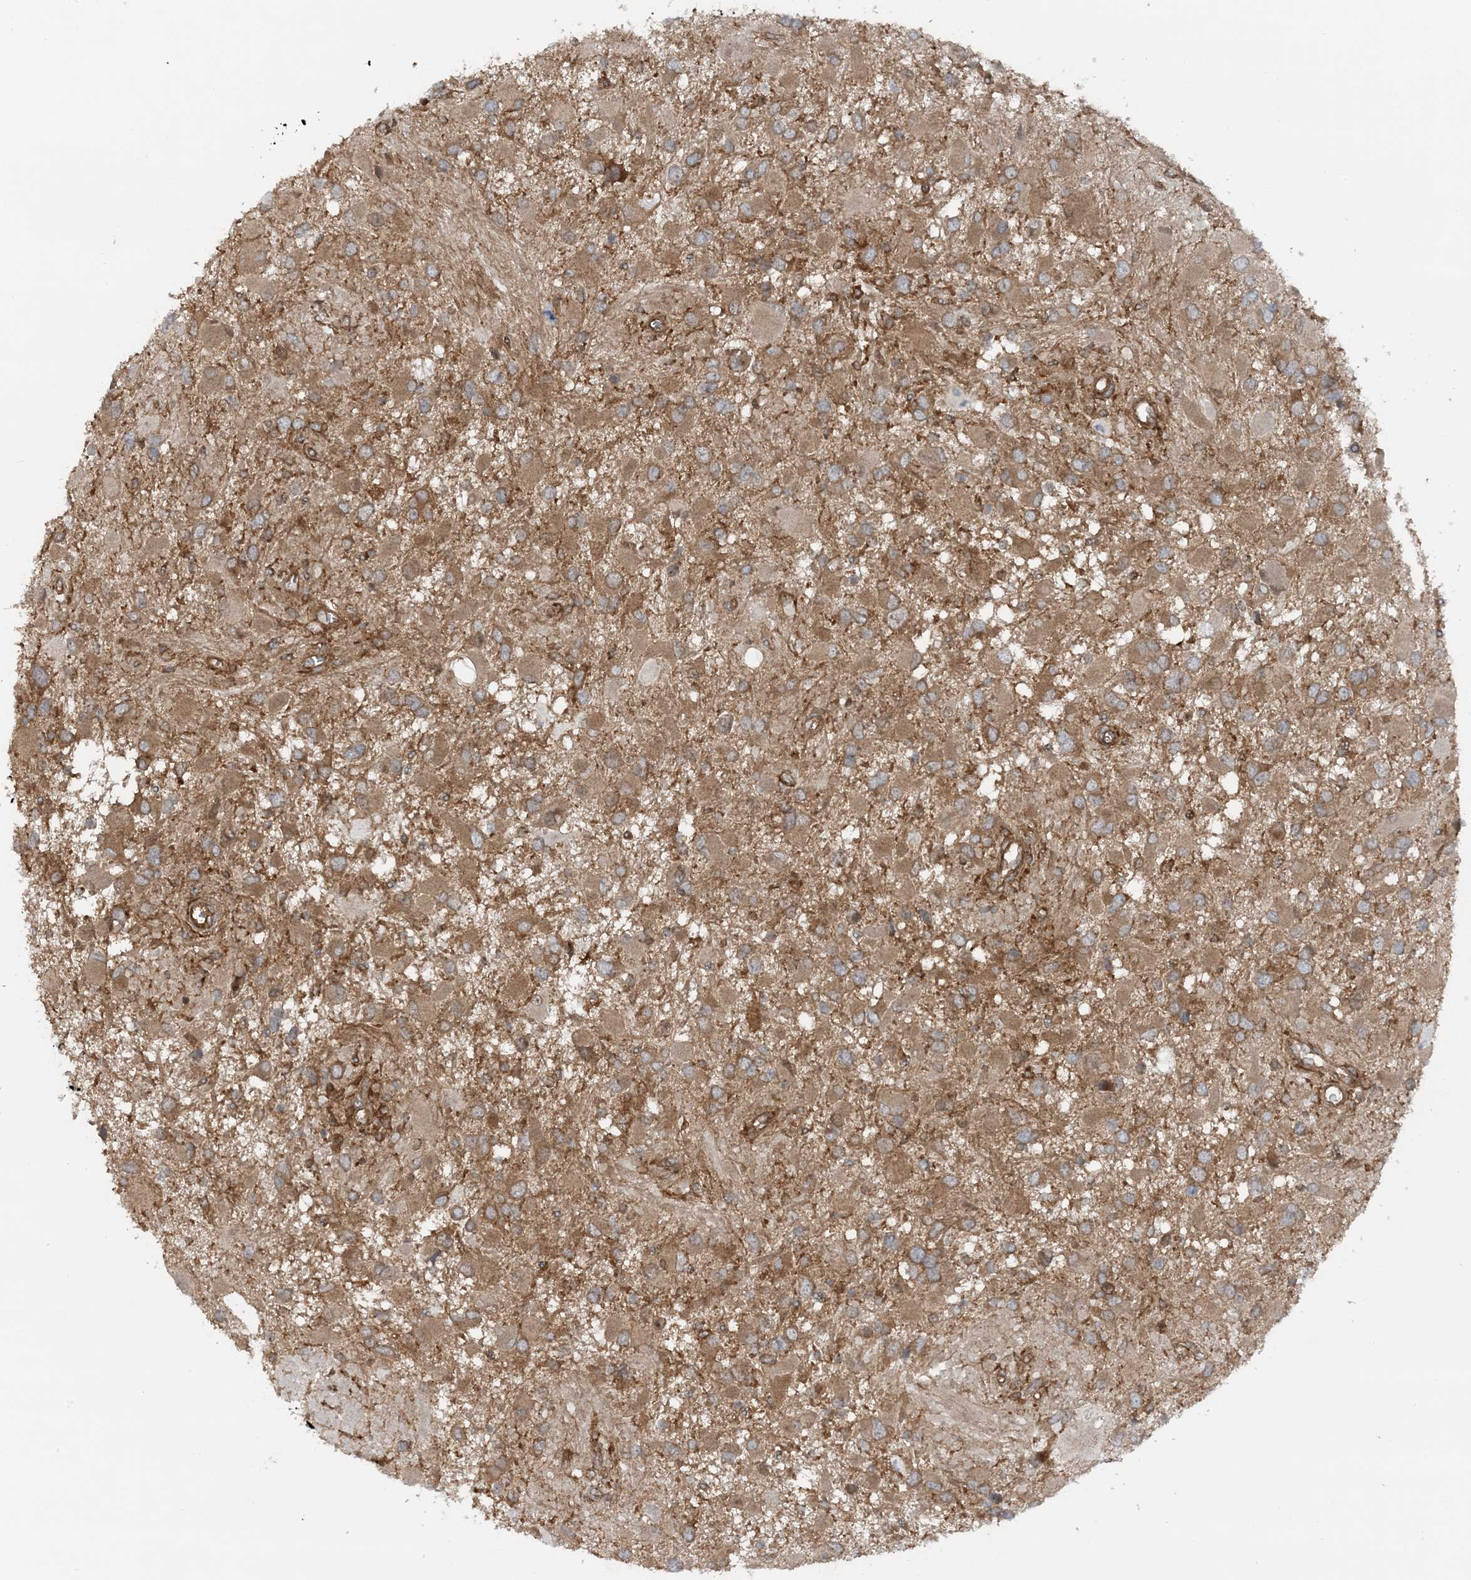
{"staining": {"intensity": "moderate", "quantity": ">75%", "location": "cytoplasmic/membranous"}, "tissue": "glioma", "cell_type": "Tumor cells", "image_type": "cancer", "snomed": [{"axis": "morphology", "description": "Glioma, malignant, High grade"}, {"axis": "topography", "description": "Brain"}], "caption": "This is a histology image of immunohistochemistry (IHC) staining of glioma, which shows moderate expression in the cytoplasmic/membranous of tumor cells.", "gene": "STAM2", "patient": {"sex": "male", "age": 53}}